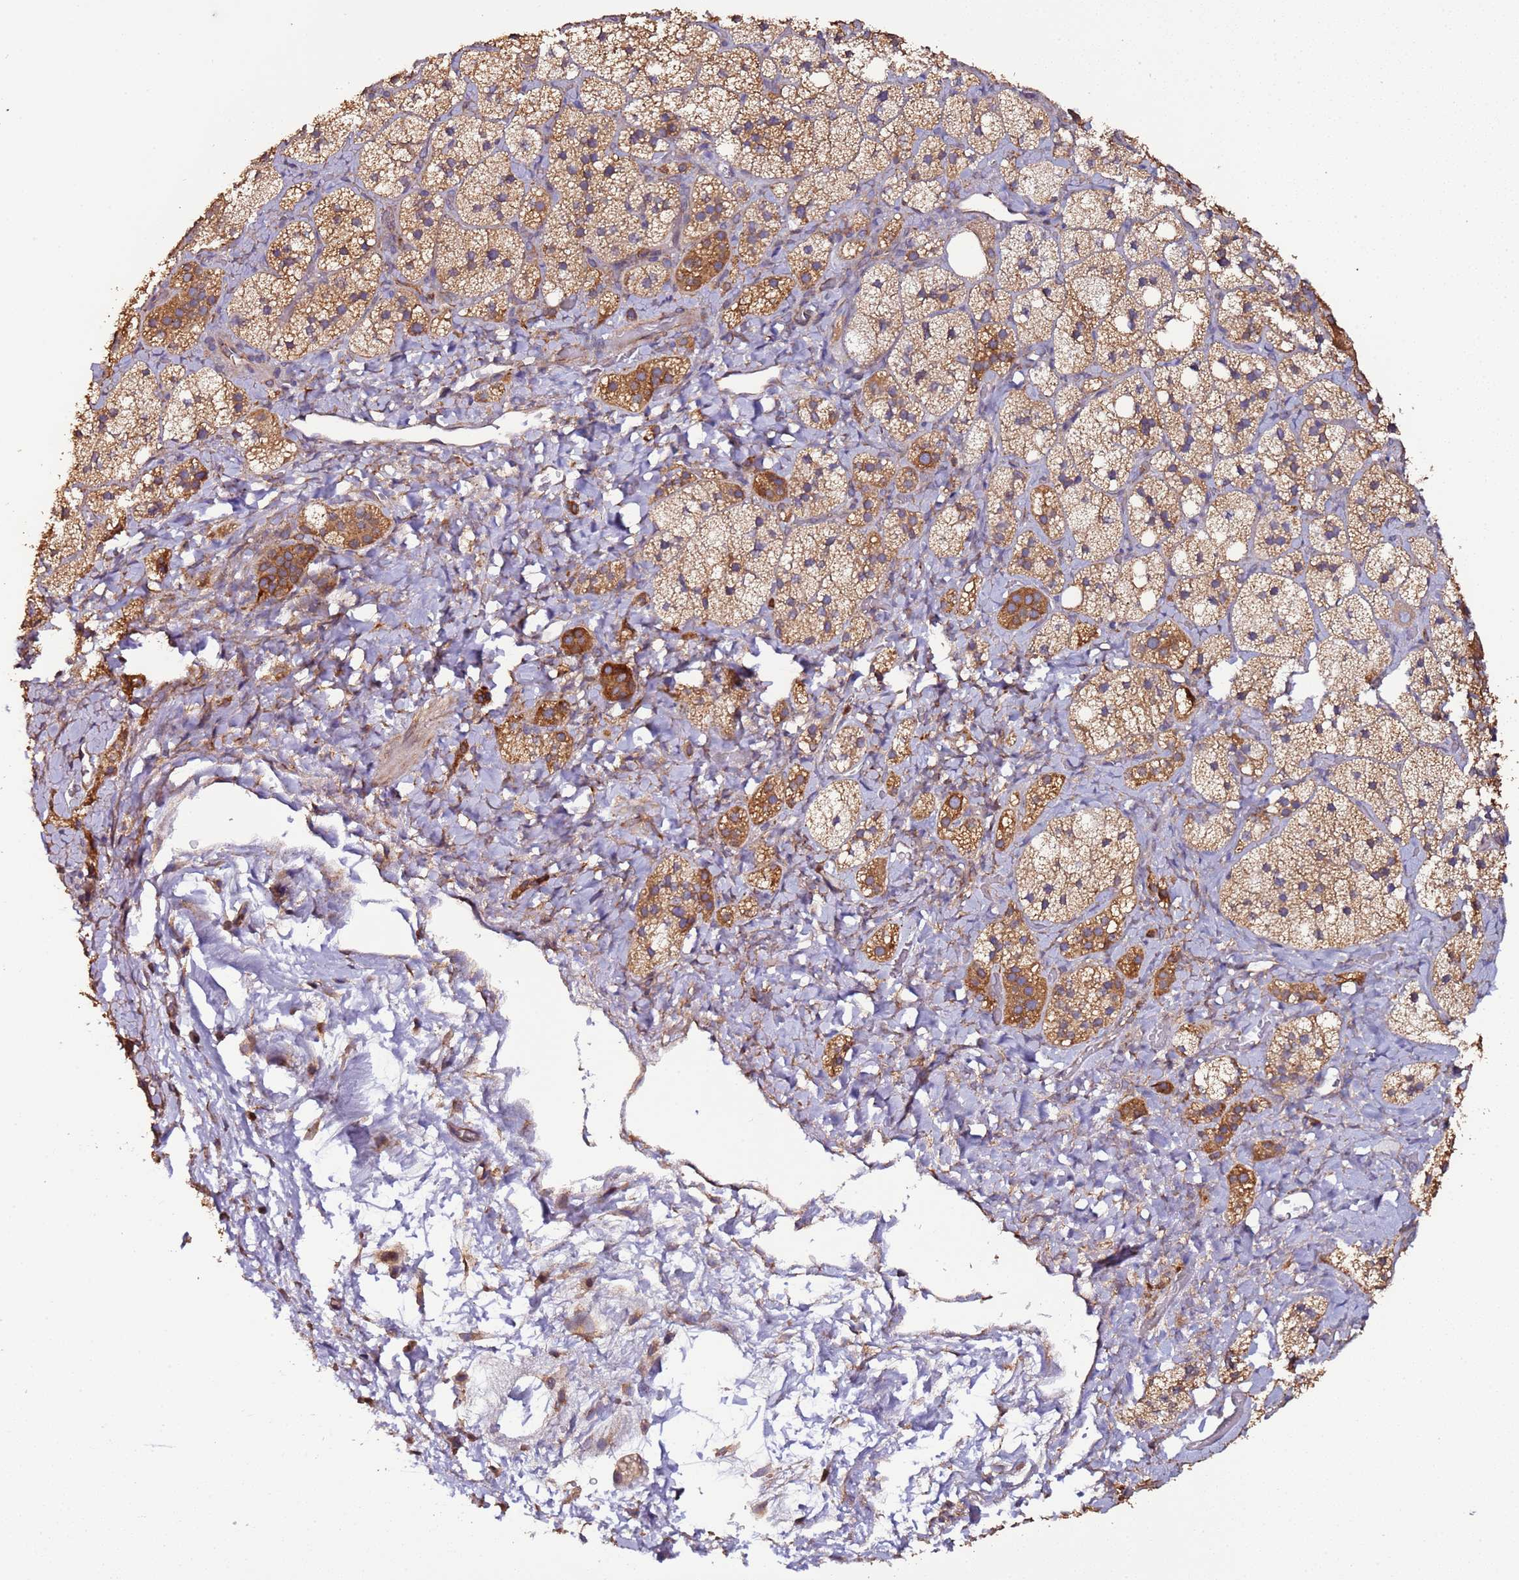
{"staining": {"intensity": "strong", "quantity": ">75%", "location": "cytoplasmic/membranous"}, "tissue": "adrenal gland", "cell_type": "Glandular cells", "image_type": "normal", "snomed": [{"axis": "morphology", "description": "Normal tissue, NOS"}, {"axis": "topography", "description": "Adrenal gland"}], "caption": "DAB immunohistochemical staining of normal human adrenal gland displays strong cytoplasmic/membranous protein expression in approximately >75% of glandular cells. (DAB = brown stain, brightfield microscopy at high magnification).", "gene": "SLC41A3", "patient": {"sex": "male", "age": 61}}